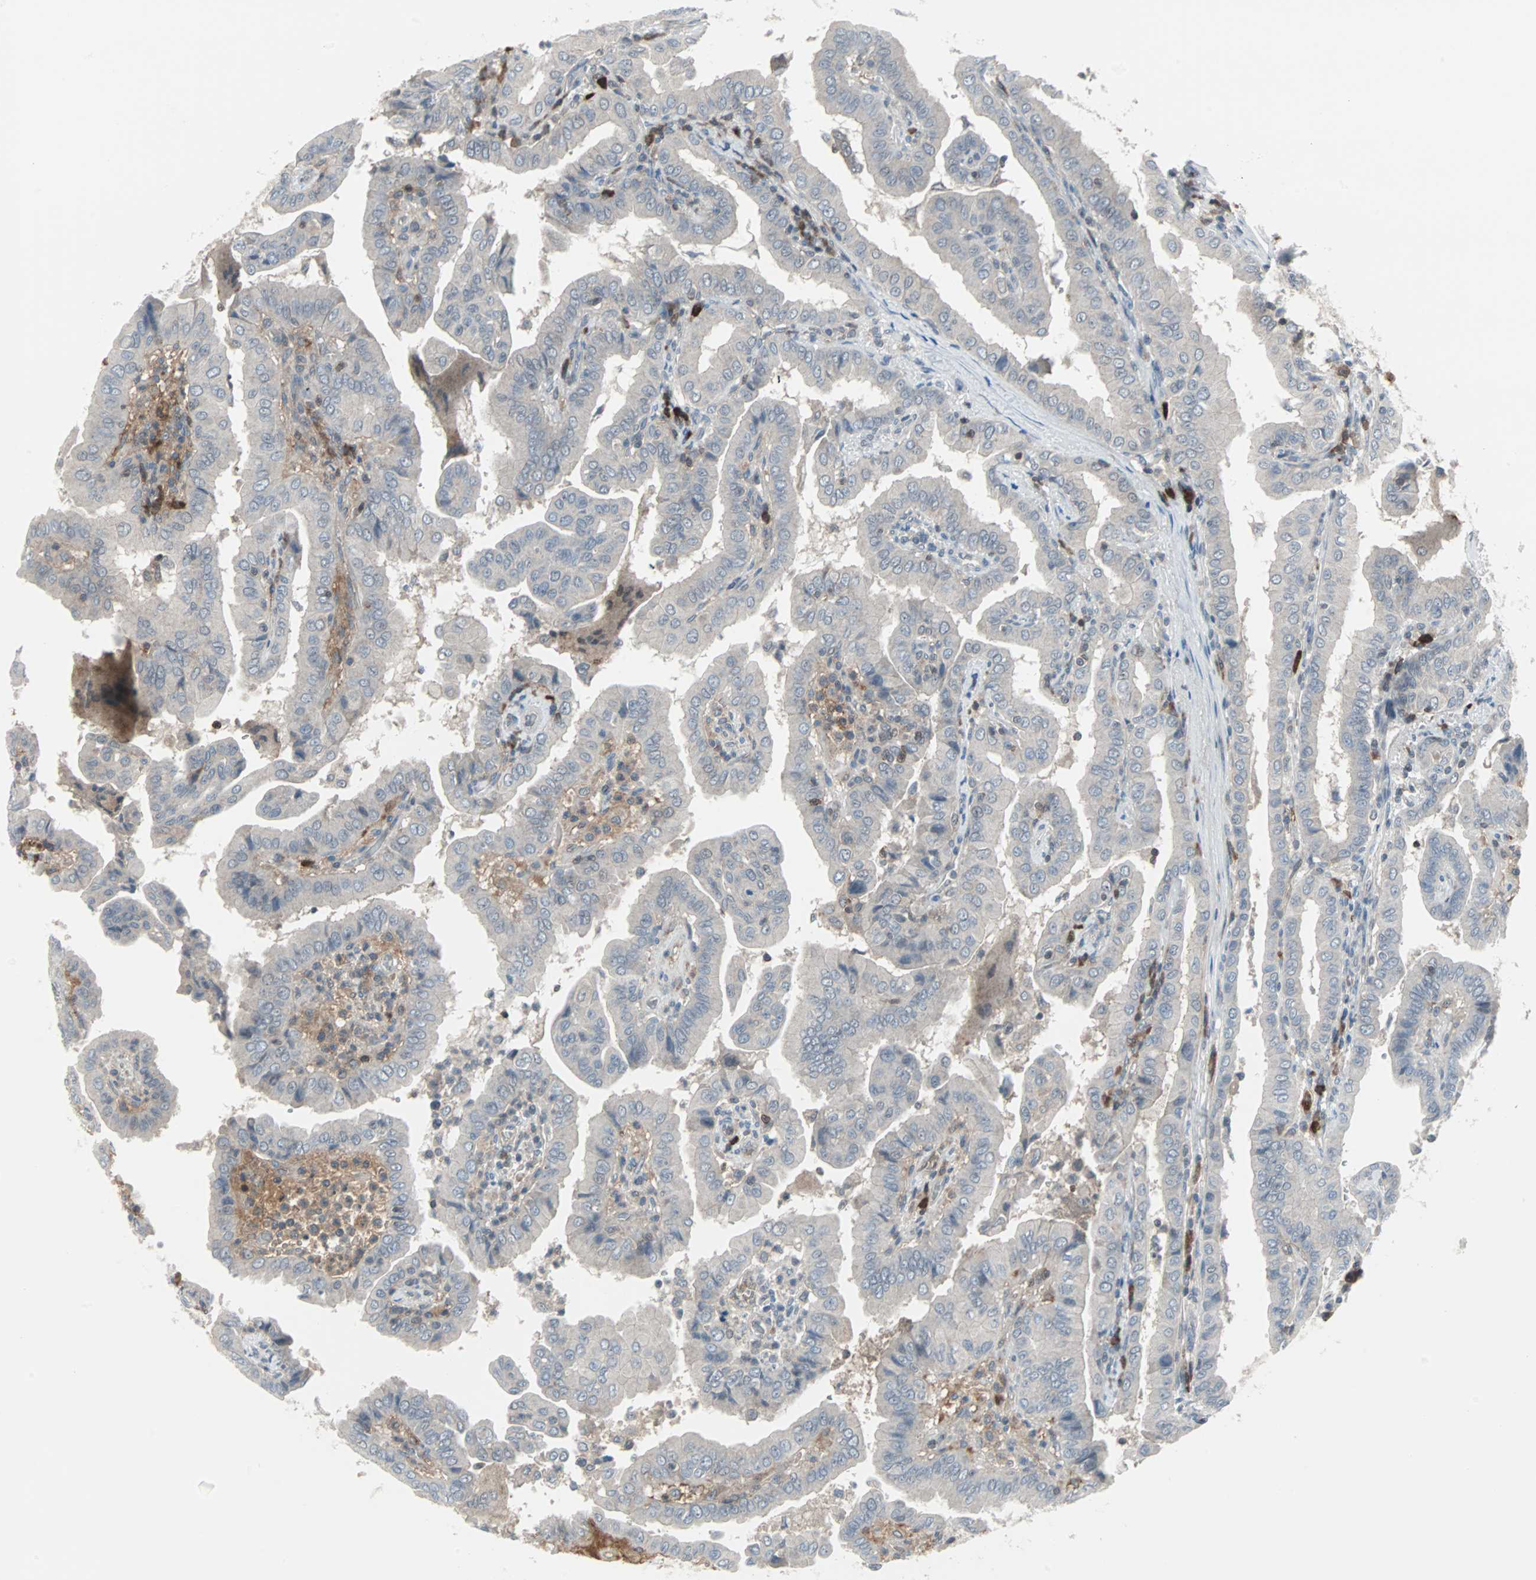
{"staining": {"intensity": "negative", "quantity": "none", "location": "none"}, "tissue": "thyroid cancer", "cell_type": "Tumor cells", "image_type": "cancer", "snomed": [{"axis": "morphology", "description": "Papillary adenocarcinoma, NOS"}, {"axis": "topography", "description": "Thyroid gland"}], "caption": "This is an IHC photomicrograph of thyroid papillary adenocarcinoma. There is no positivity in tumor cells.", "gene": "CASP3", "patient": {"sex": "male", "age": 33}}